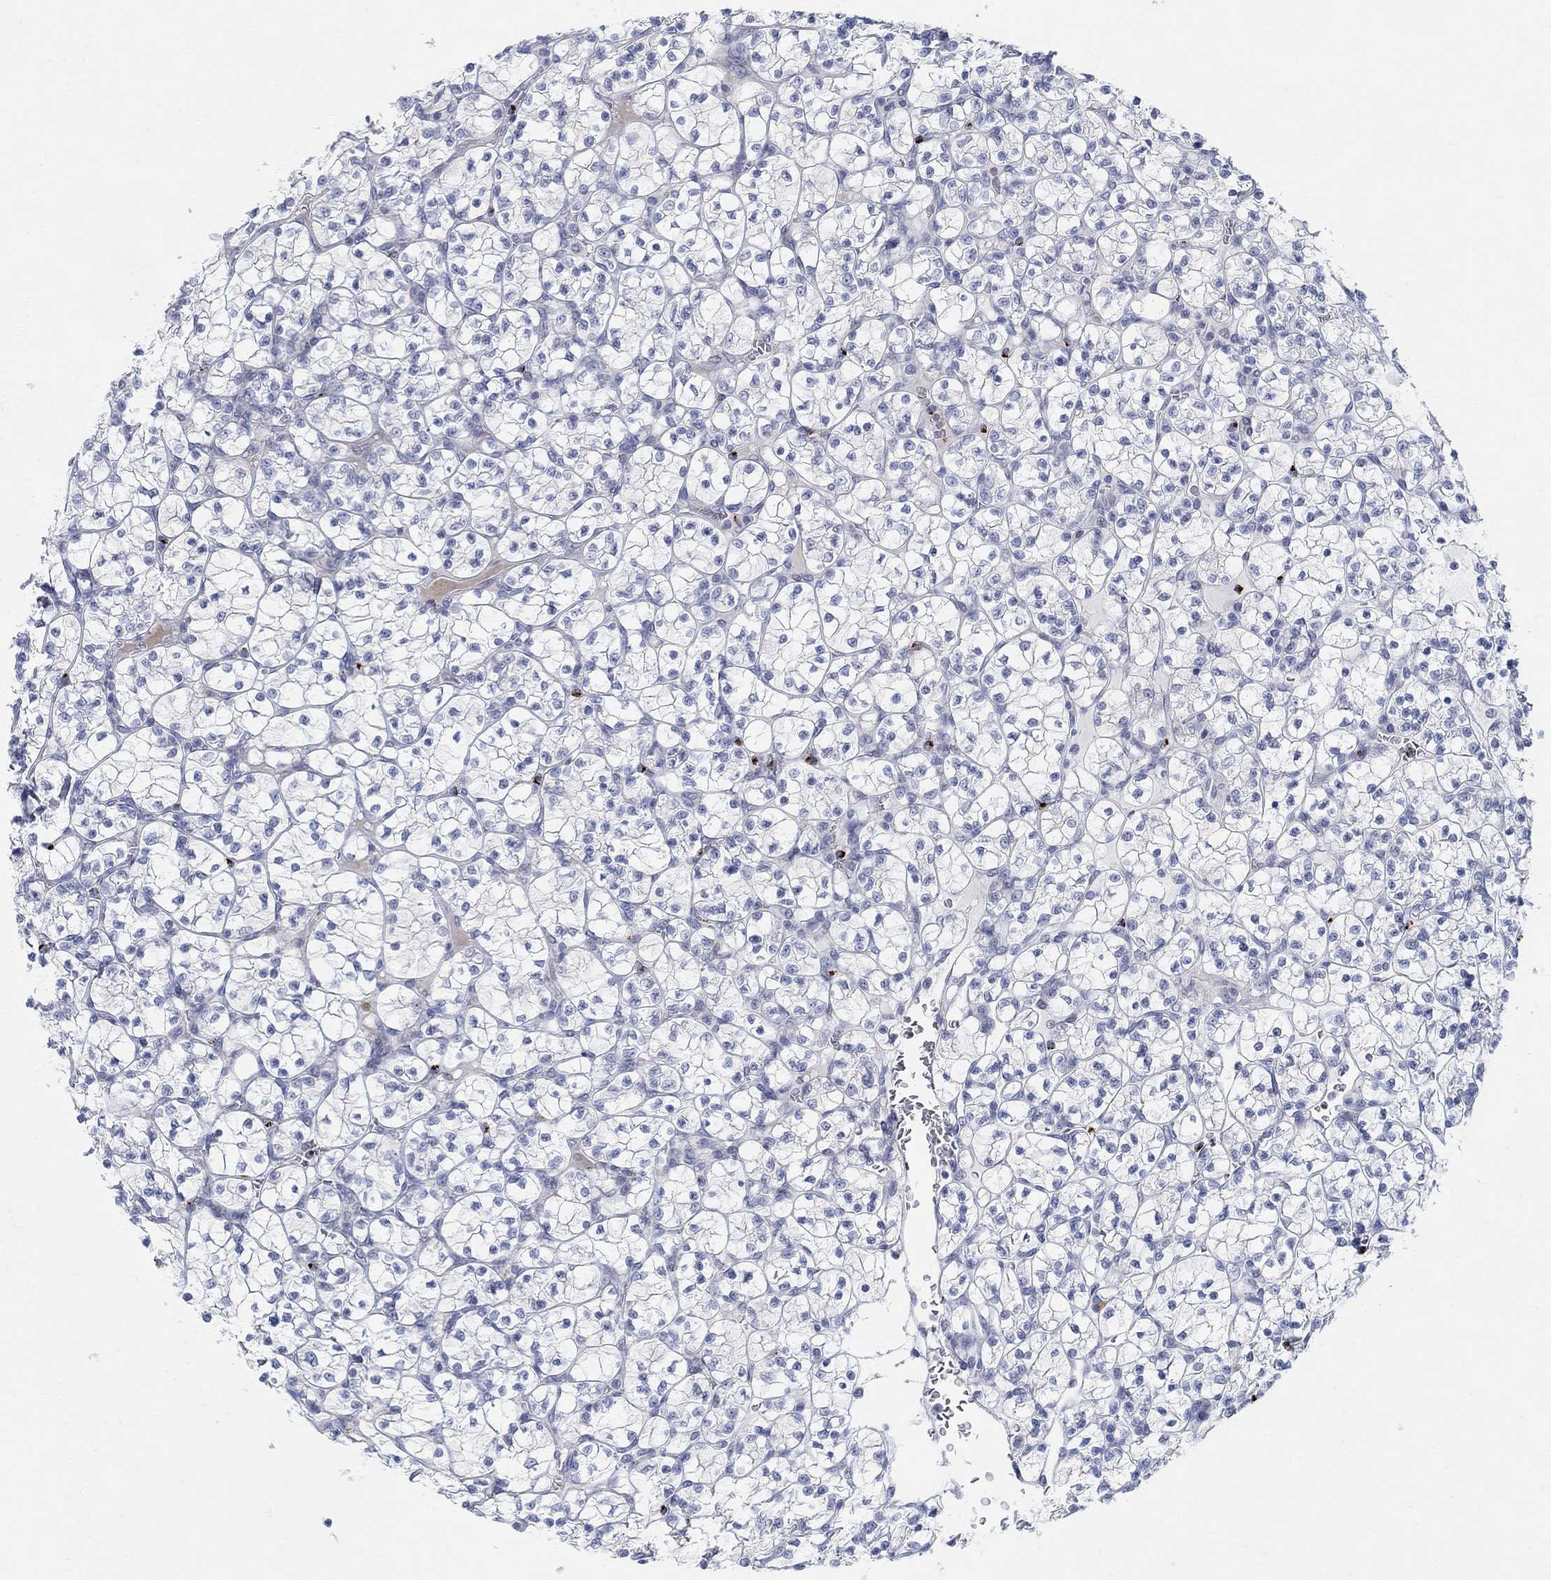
{"staining": {"intensity": "negative", "quantity": "none", "location": "none"}, "tissue": "renal cancer", "cell_type": "Tumor cells", "image_type": "cancer", "snomed": [{"axis": "morphology", "description": "Adenocarcinoma, NOS"}, {"axis": "topography", "description": "Kidney"}], "caption": "This is an immunohistochemistry (IHC) image of renal cancer. There is no expression in tumor cells.", "gene": "ANO7", "patient": {"sex": "female", "age": 89}}